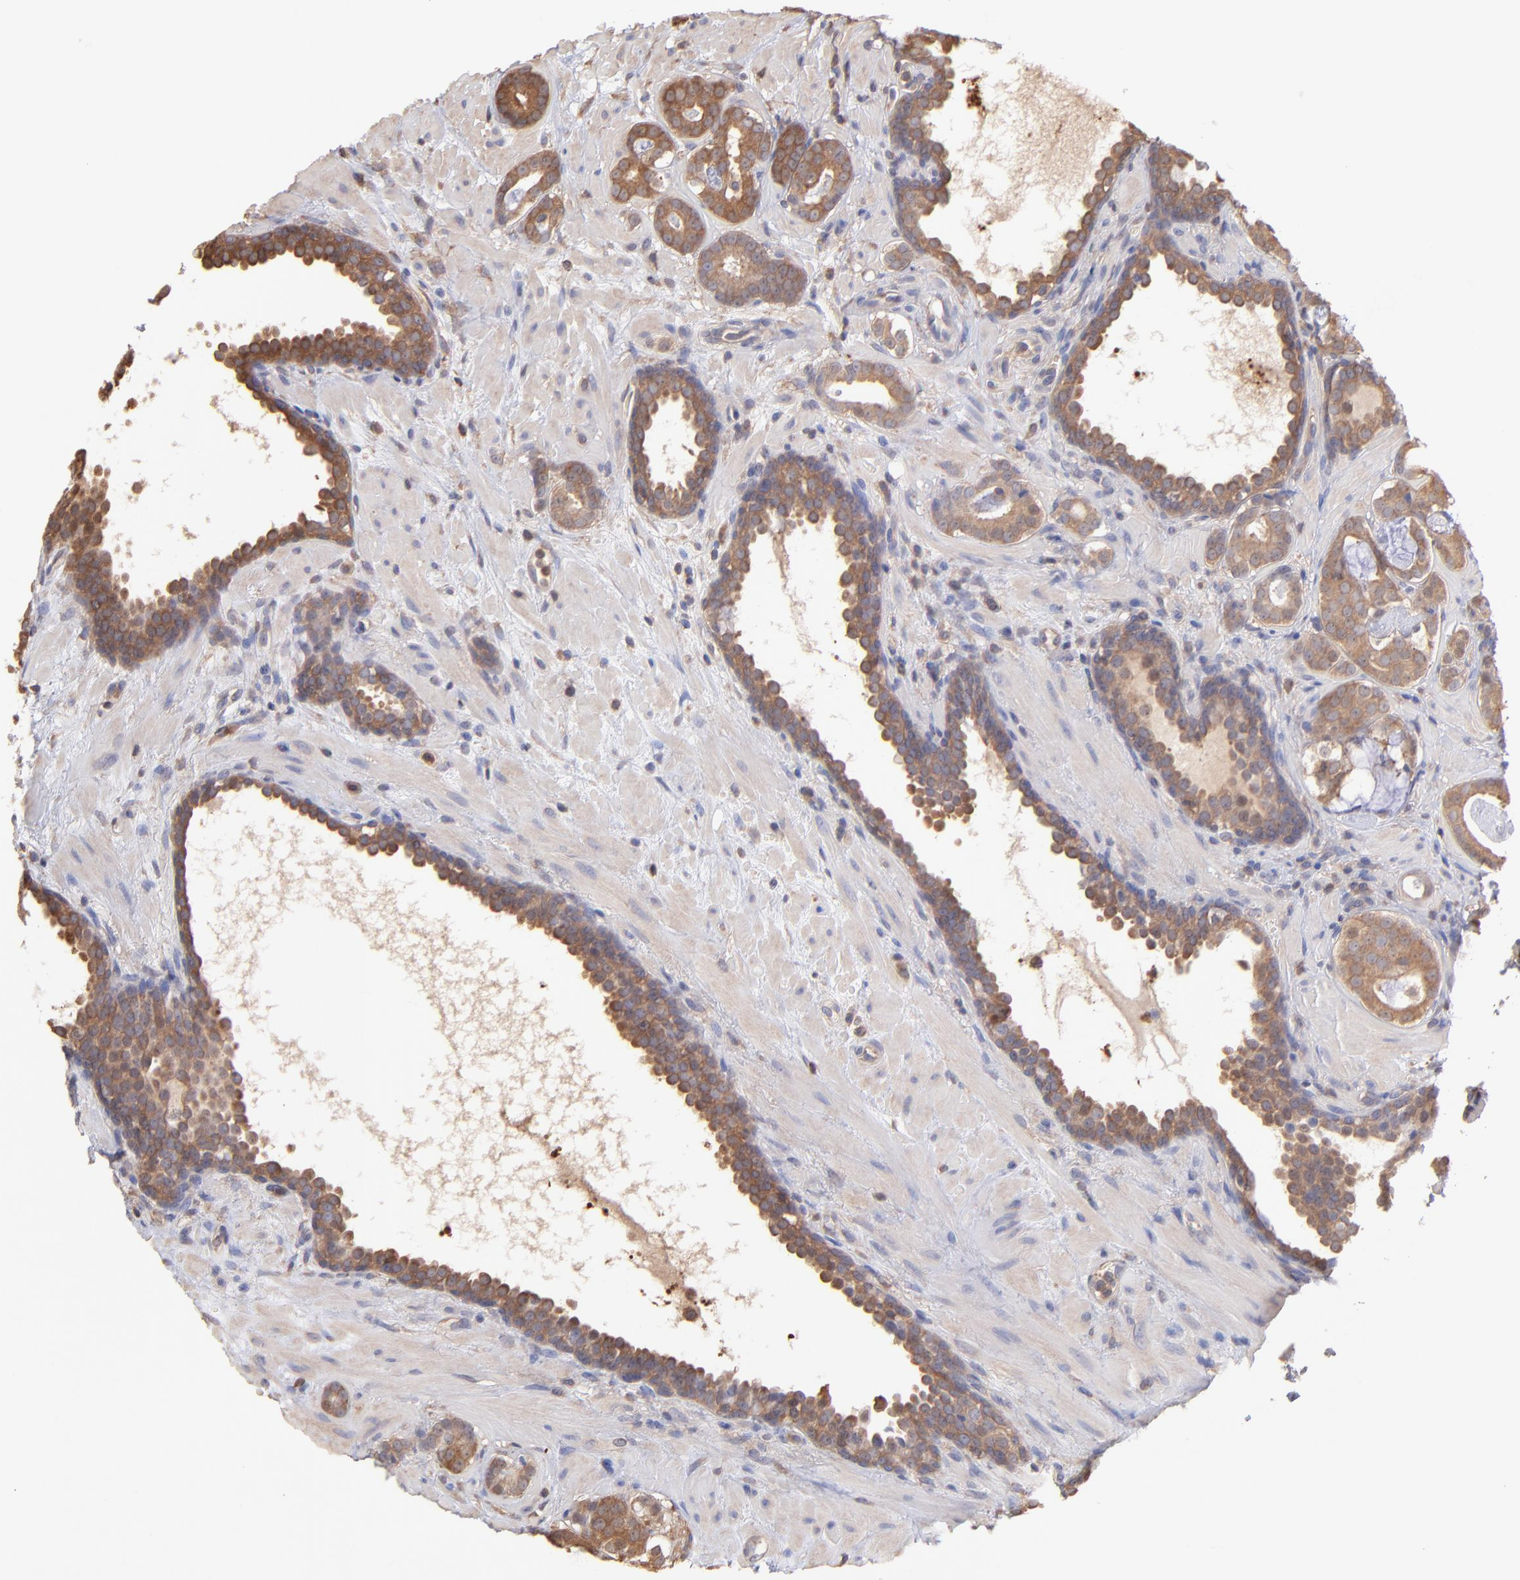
{"staining": {"intensity": "strong", "quantity": ">75%", "location": "cytoplasmic/membranous"}, "tissue": "prostate cancer", "cell_type": "Tumor cells", "image_type": "cancer", "snomed": [{"axis": "morphology", "description": "Adenocarcinoma, Low grade"}, {"axis": "topography", "description": "Prostate"}], "caption": "Strong cytoplasmic/membranous expression is present in about >75% of tumor cells in prostate cancer. Using DAB (brown) and hematoxylin (blue) stains, captured at high magnification using brightfield microscopy.", "gene": "MAP2K2", "patient": {"sex": "male", "age": 57}}